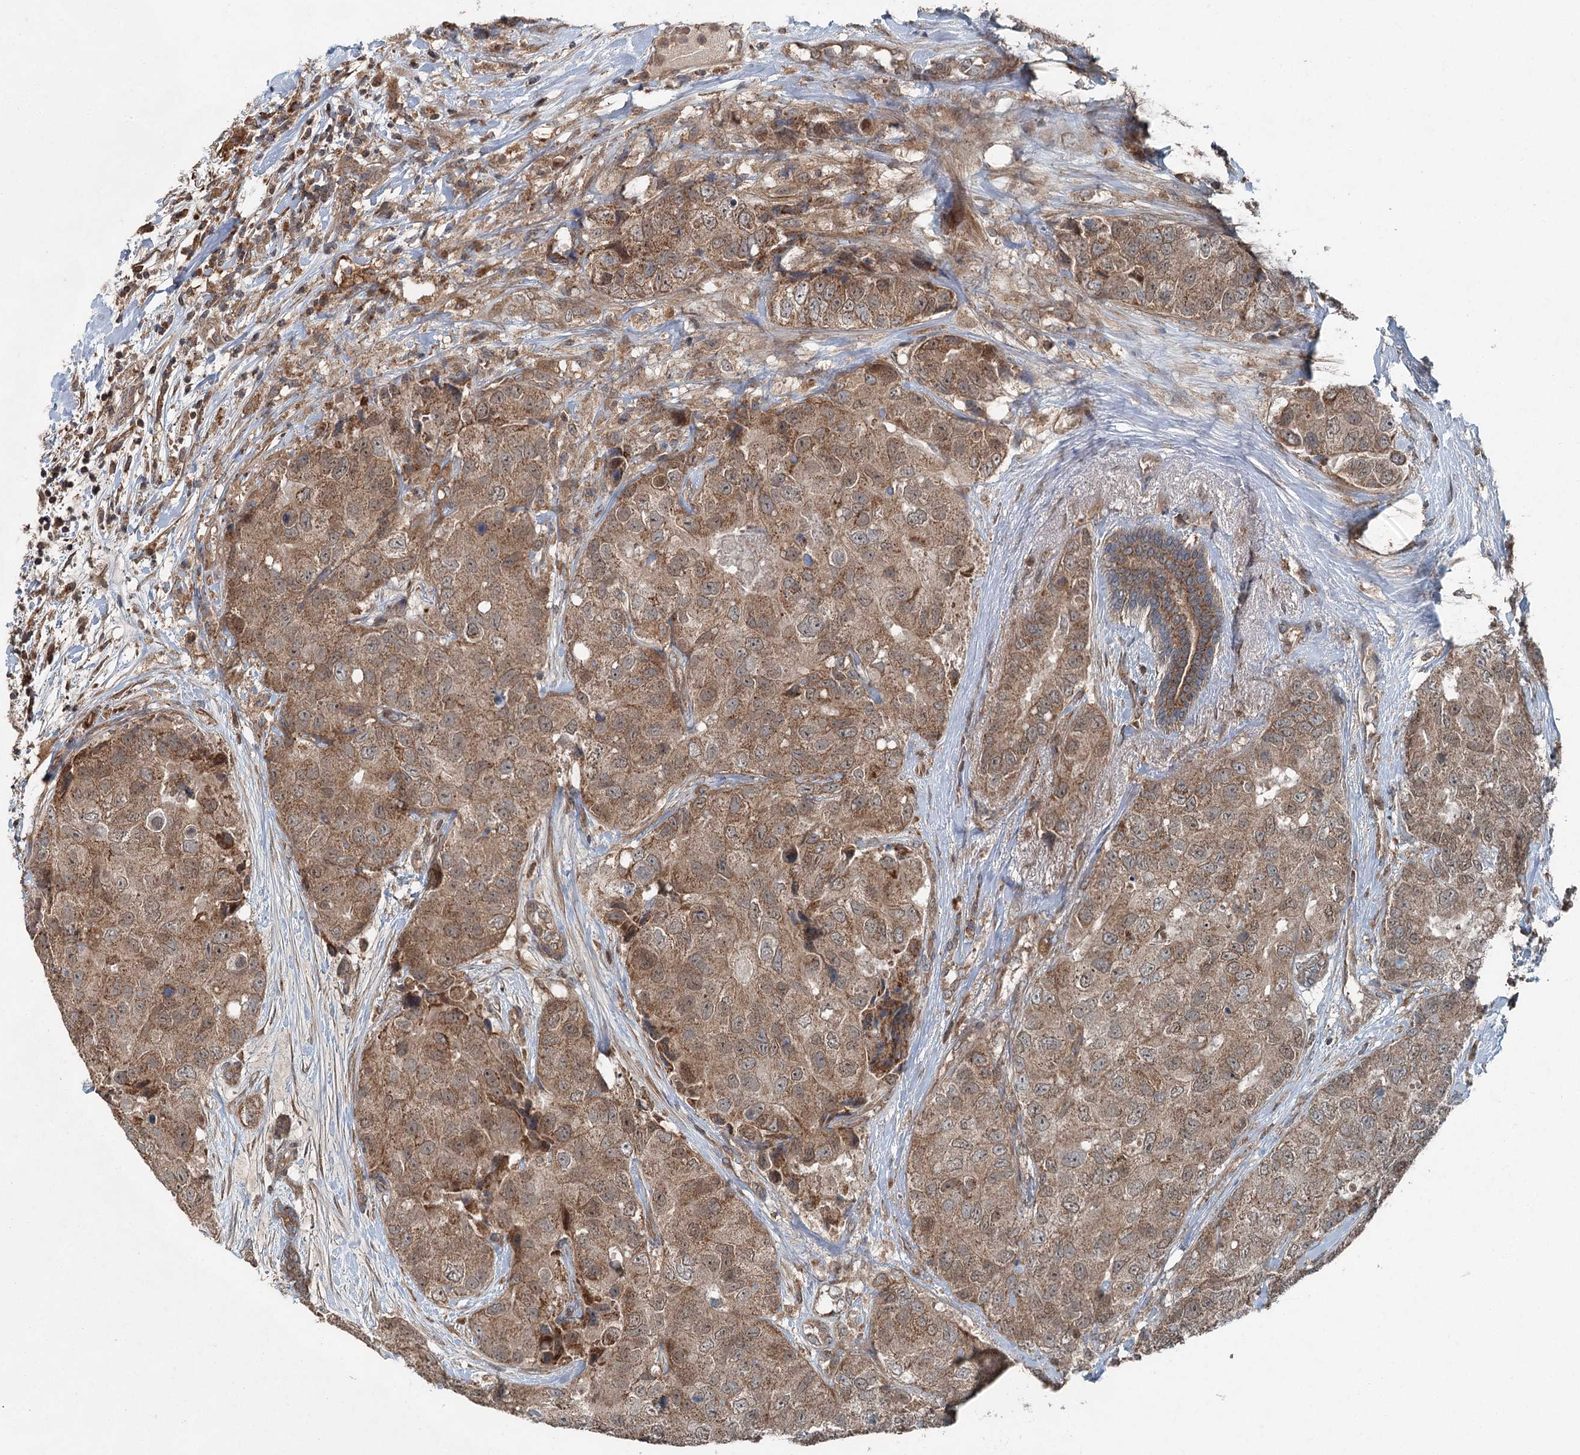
{"staining": {"intensity": "moderate", "quantity": ">75%", "location": "cytoplasmic/membranous"}, "tissue": "breast cancer", "cell_type": "Tumor cells", "image_type": "cancer", "snomed": [{"axis": "morphology", "description": "Duct carcinoma"}, {"axis": "topography", "description": "Breast"}], "caption": "Protein staining reveals moderate cytoplasmic/membranous positivity in about >75% of tumor cells in breast cancer (infiltrating ductal carcinoma).", "gene": "SKIC3", "patient": {"sex": "female", "age": 62}}